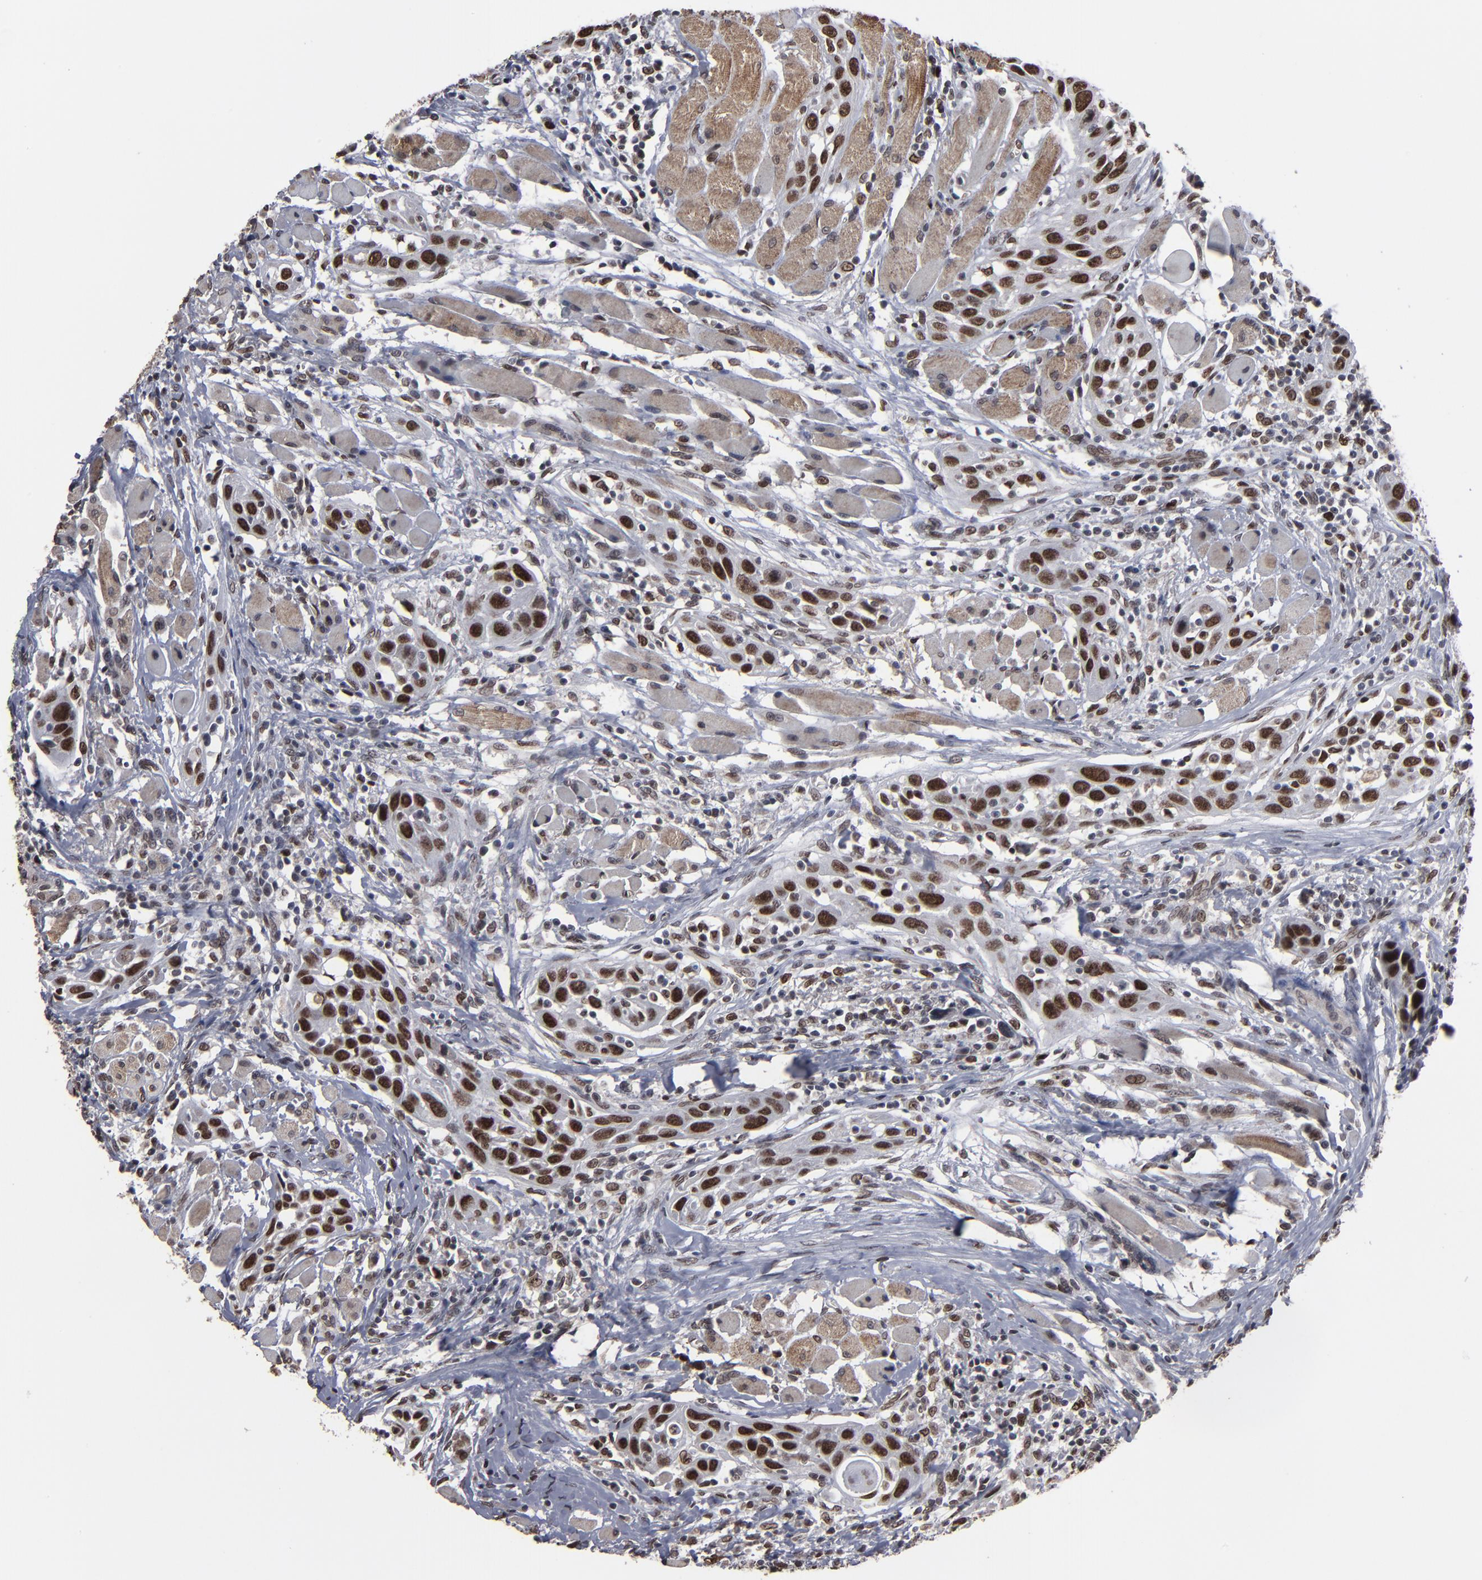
{"staining": {"intensity": "strong", "quantity": ">75%", "location": "nuclear"}, "tissue": "head and neck cancer", "cell_type": "Tumor cells", "image_type": "cancer", "snomed": [{"axis": "morphology", "description": "Squamous cell carcinoma, NOS"}, {"axis": "topography", "description": "Oral tissue"}, {"axis": "topography", "description": "Head-Neck"}], "caption": "A photomicrograph of human squamous cell carcinoma (head and neck) stained for a protein reveals strong nuclear brown staining in tumor cells.", "gene": "BAZ1A", "patient": {"sex": "female", "age": 50}}